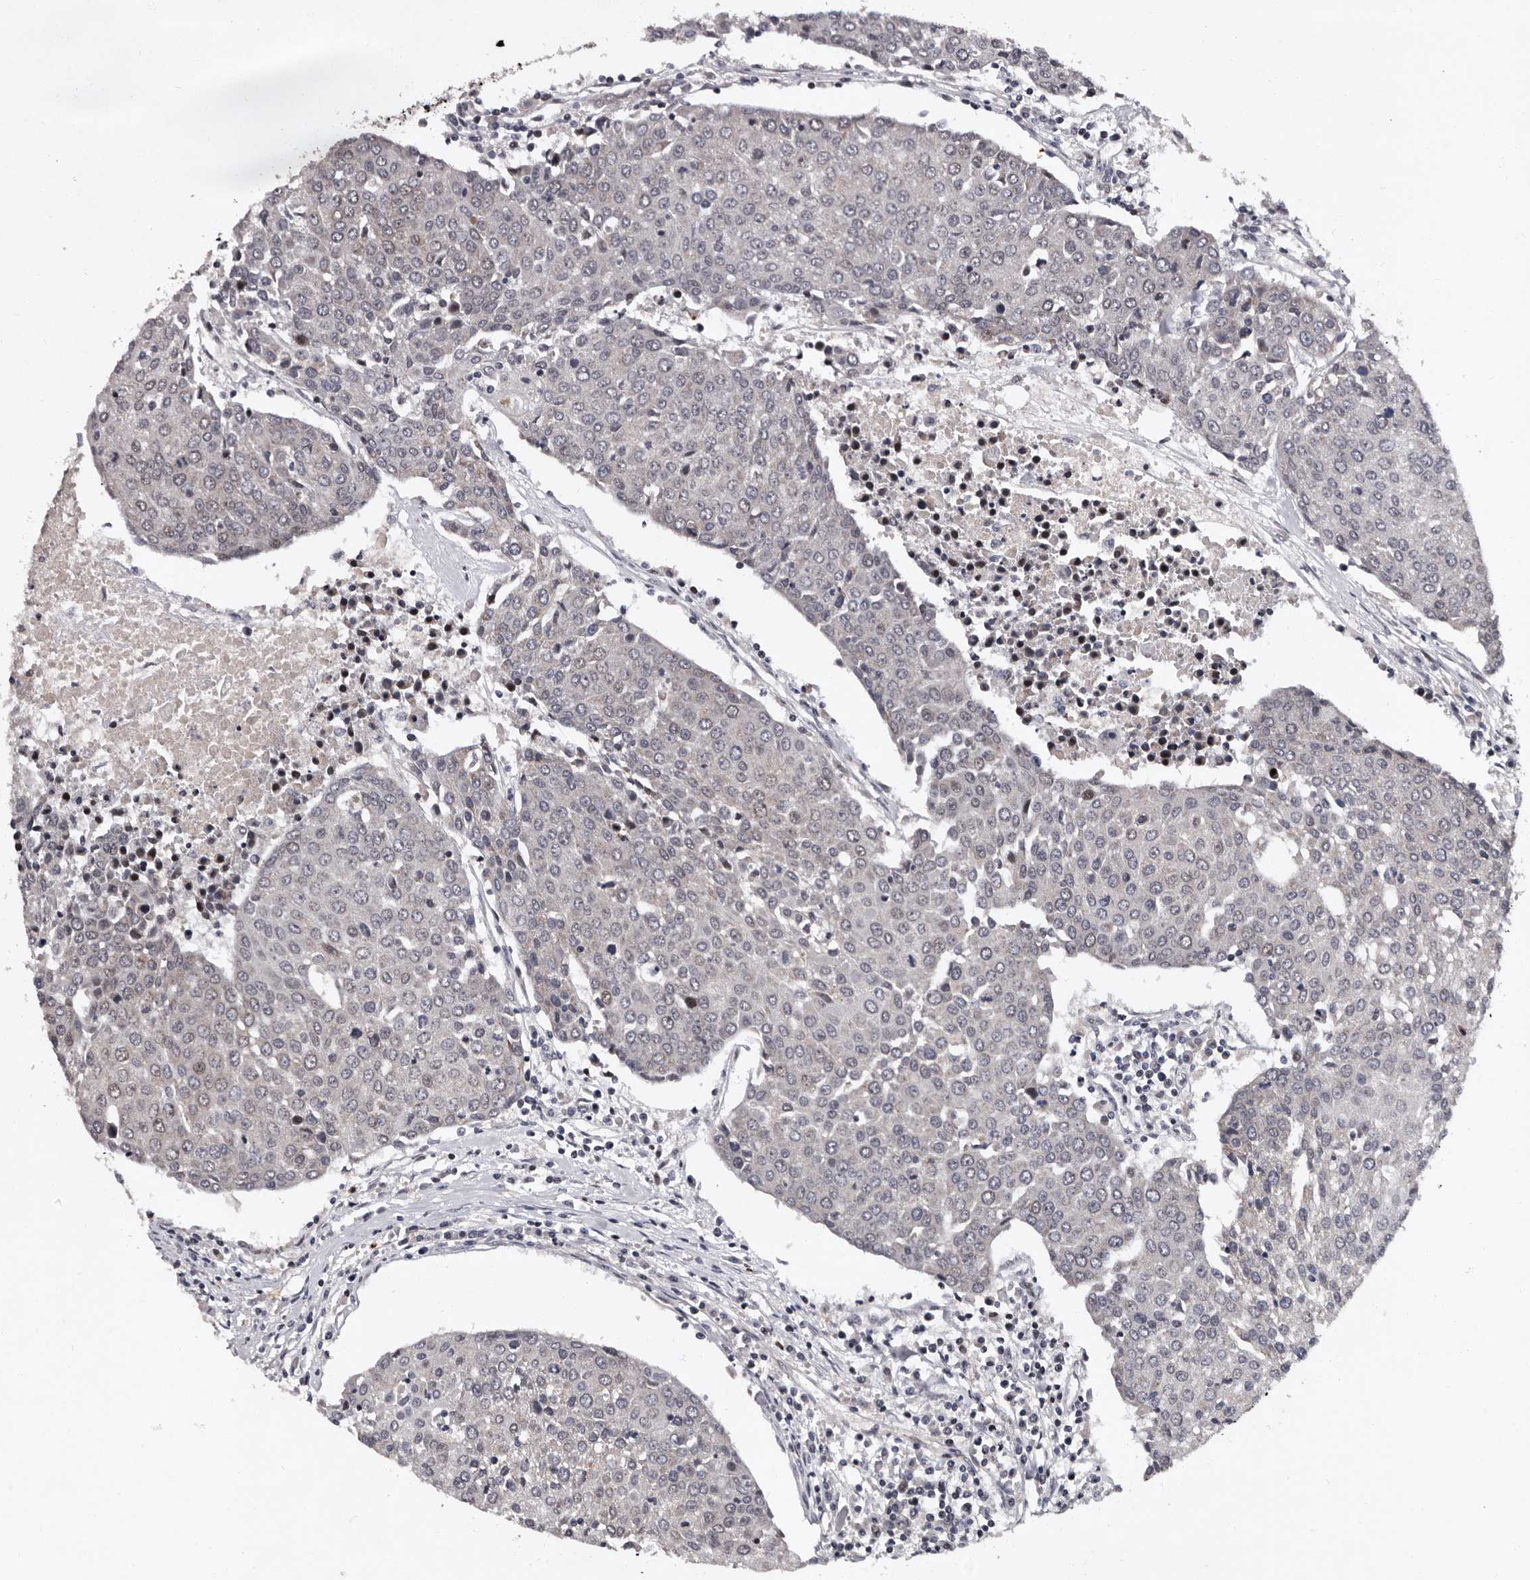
{"staining": {"intensity": "negative", "quantity": "none", "location": "none"}, "tissue": "urothelial cancer", "cell_type": "Tumor cells", "image_type": "cancer", "snomed": [{"axis": "morphology", "description": "Urothelial carcinoma, High grade"}, {"axis": "topography", "description": "Urinary bladder"}], "caption": "Immunohistochemical staining of high-grade urothelial carcinoma demonstrates no significant staining in tumor cells.", "gene": "TNKS", "patient": {"sex": "female", "age": 85}}